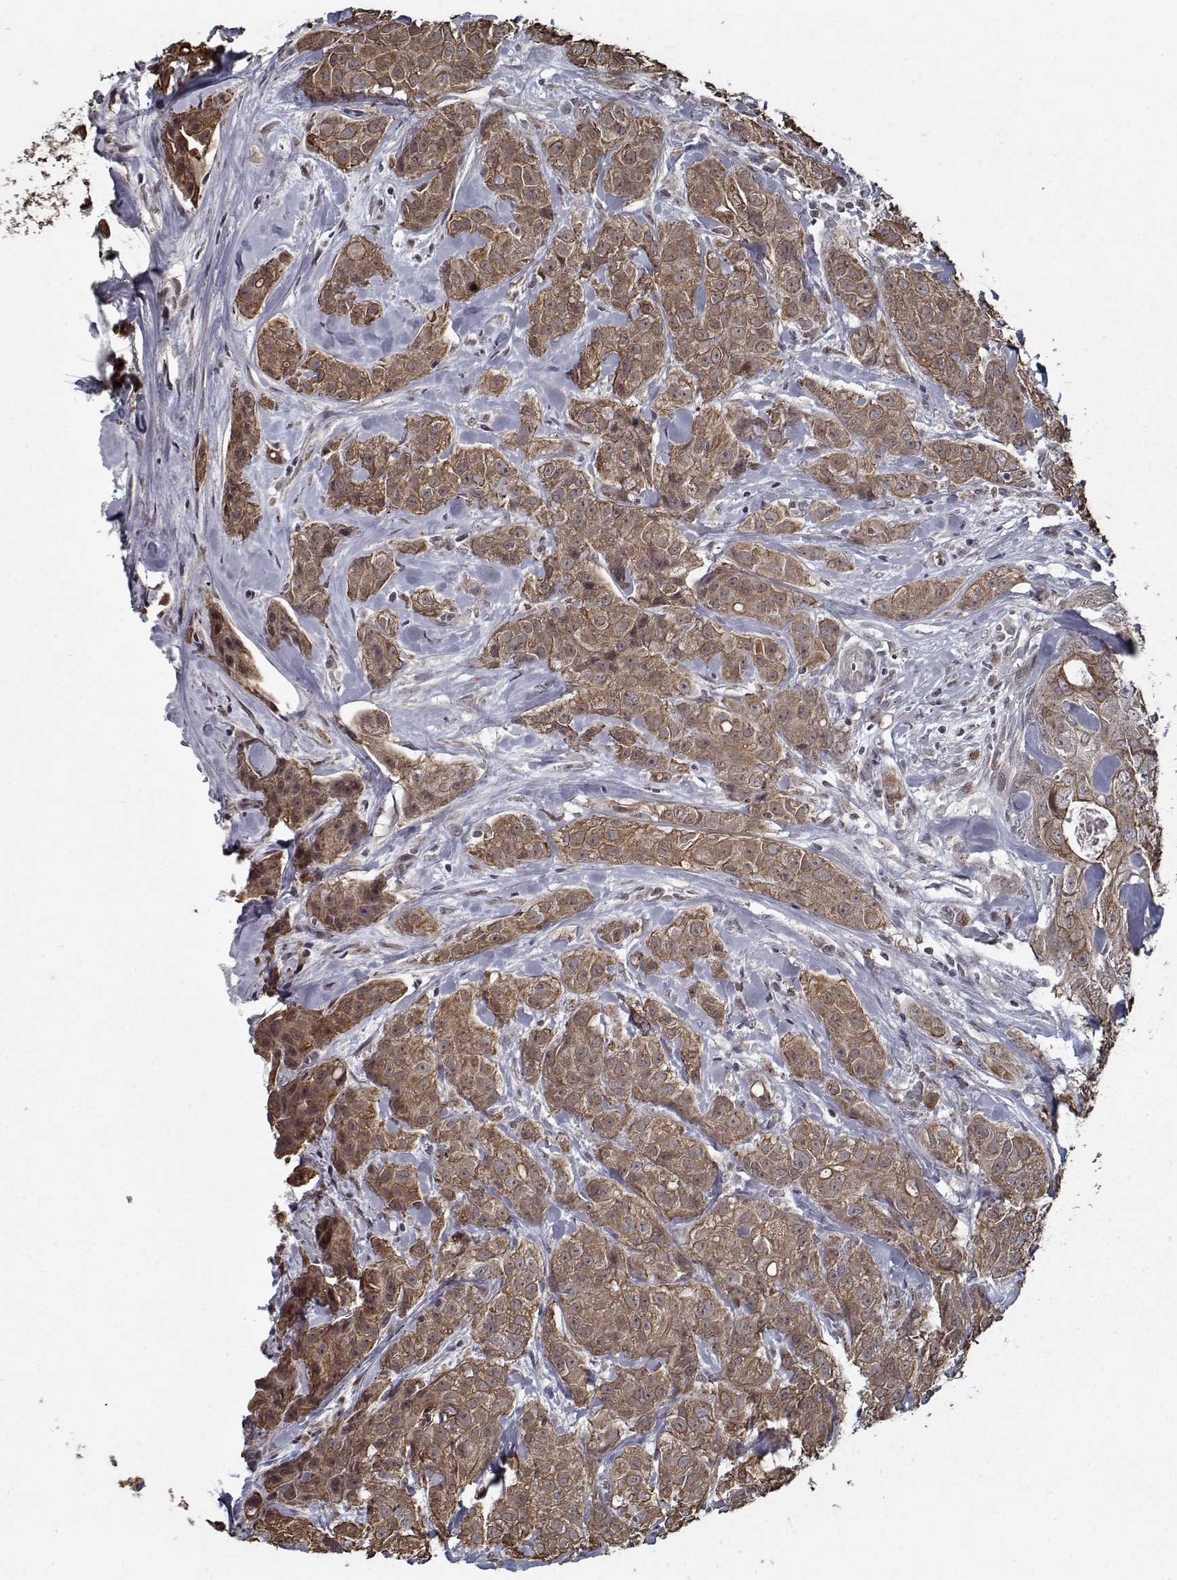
{"staining": {"intensity": "moderate", "quantity": ">75%", "location": "cytoplasmic/membranous"}, "tissue": "breast cancer", "cell_type": "Tumor cells", "image_type": "cancer", "snomed": [{"axis": "morphology", "description": "Duct carcinoma"}, {"axis": "topography", "description": "Breast"}], "caption": "This is an image of immunohistochemistry staining of infiltrating ductal carcinoma (breast), which shows moderate positivity in the cytoplasmic/membranous of tumor cells.", "gene": "NLK", "patient": {"sex": "female", "age": 43}}